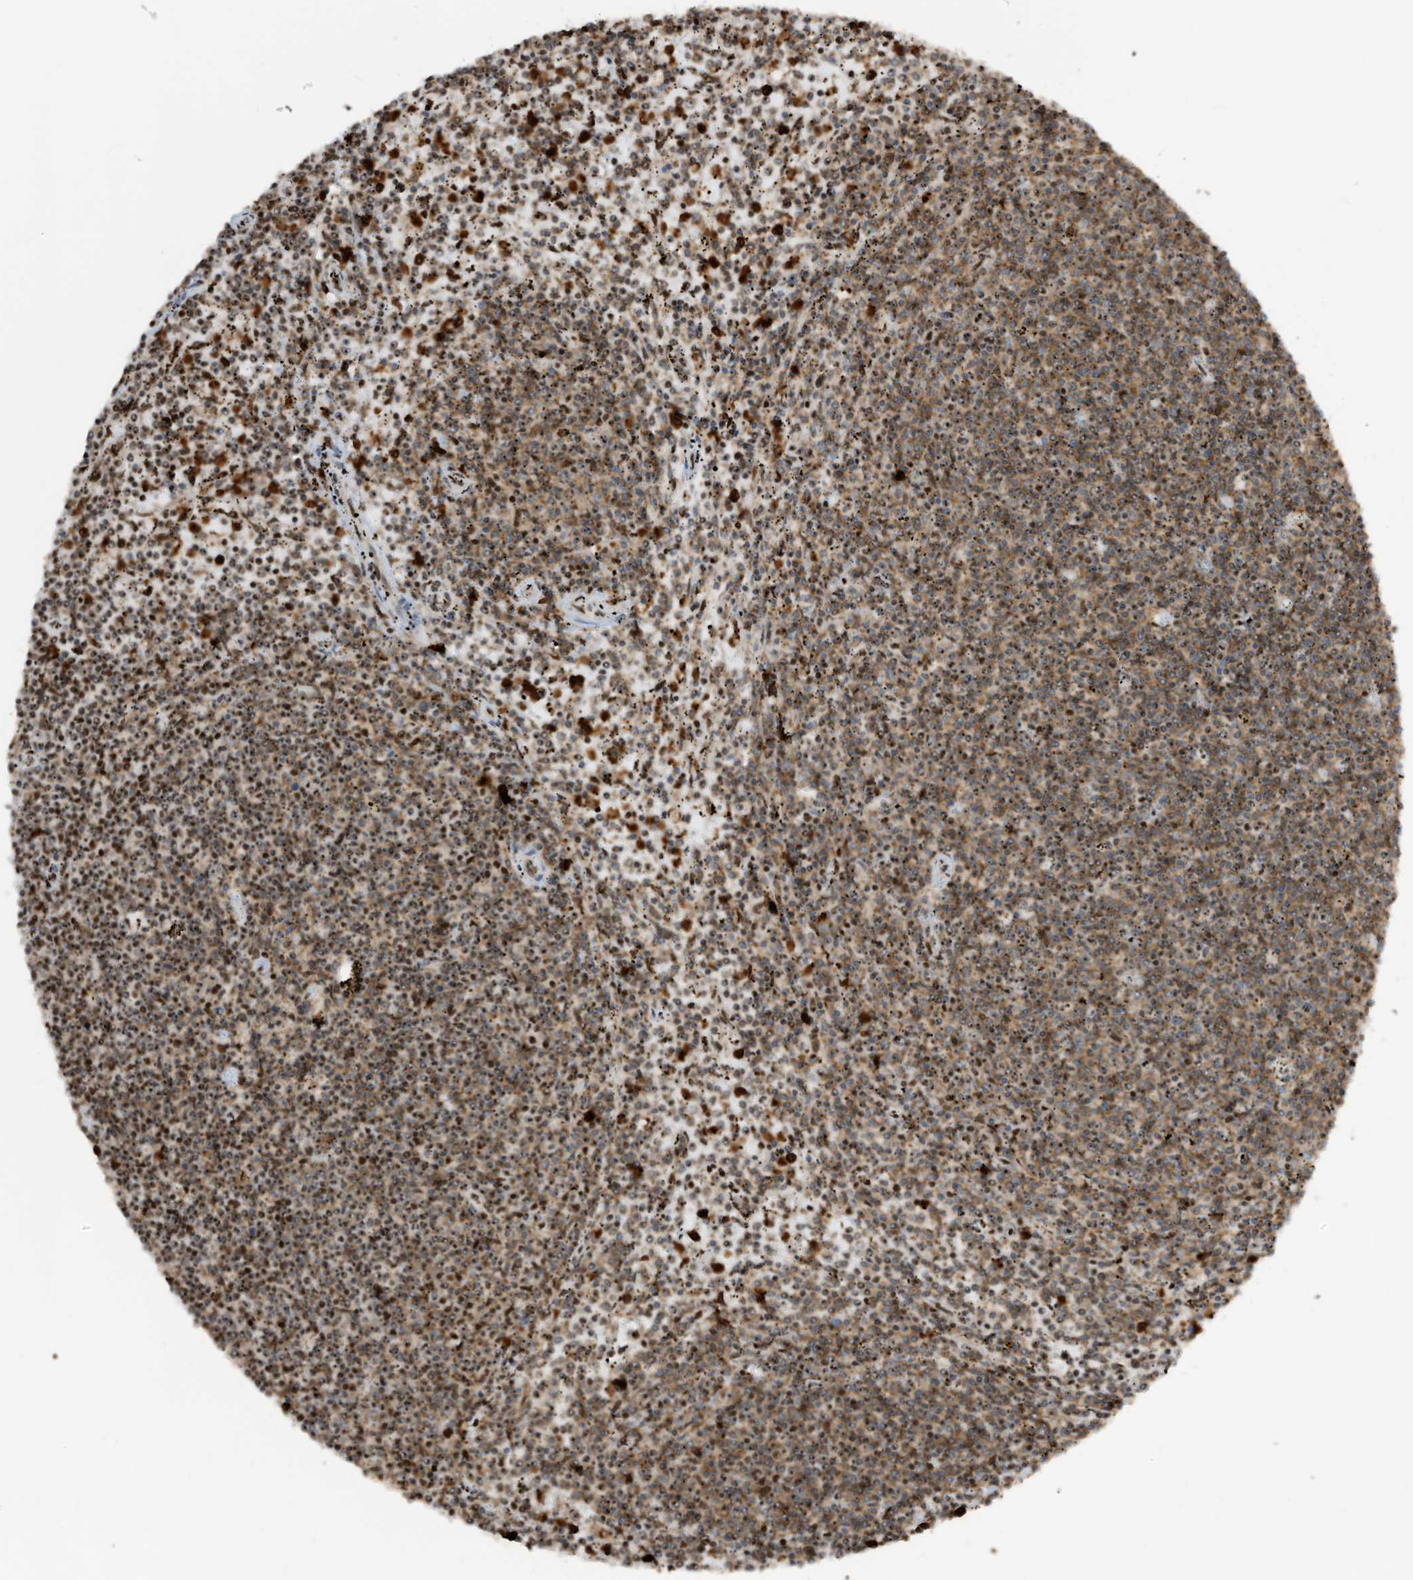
{"staining": {"intensity": "moderate", "quantity": ">75%", "location": "cytoplasmic/membranous"}, "tissue": "lymphoma", "cell_type": "Tumor cells", "image_type": "cancer", "snomed": [{"axis": "morphology", "description": "Malignant lymphoma, non-Hodgkin's type, Low grade"}, {"axis": "topography", "description": "Spleen"}], "caption": "Lymphoma stained with DAB immunohistochemistry reveals medium levels of moderate cytoplasmic/membranous staining in approximately >75% of tumor cells.", "gene": "LBH", "patient": {"sex": "female", "age": 50}}